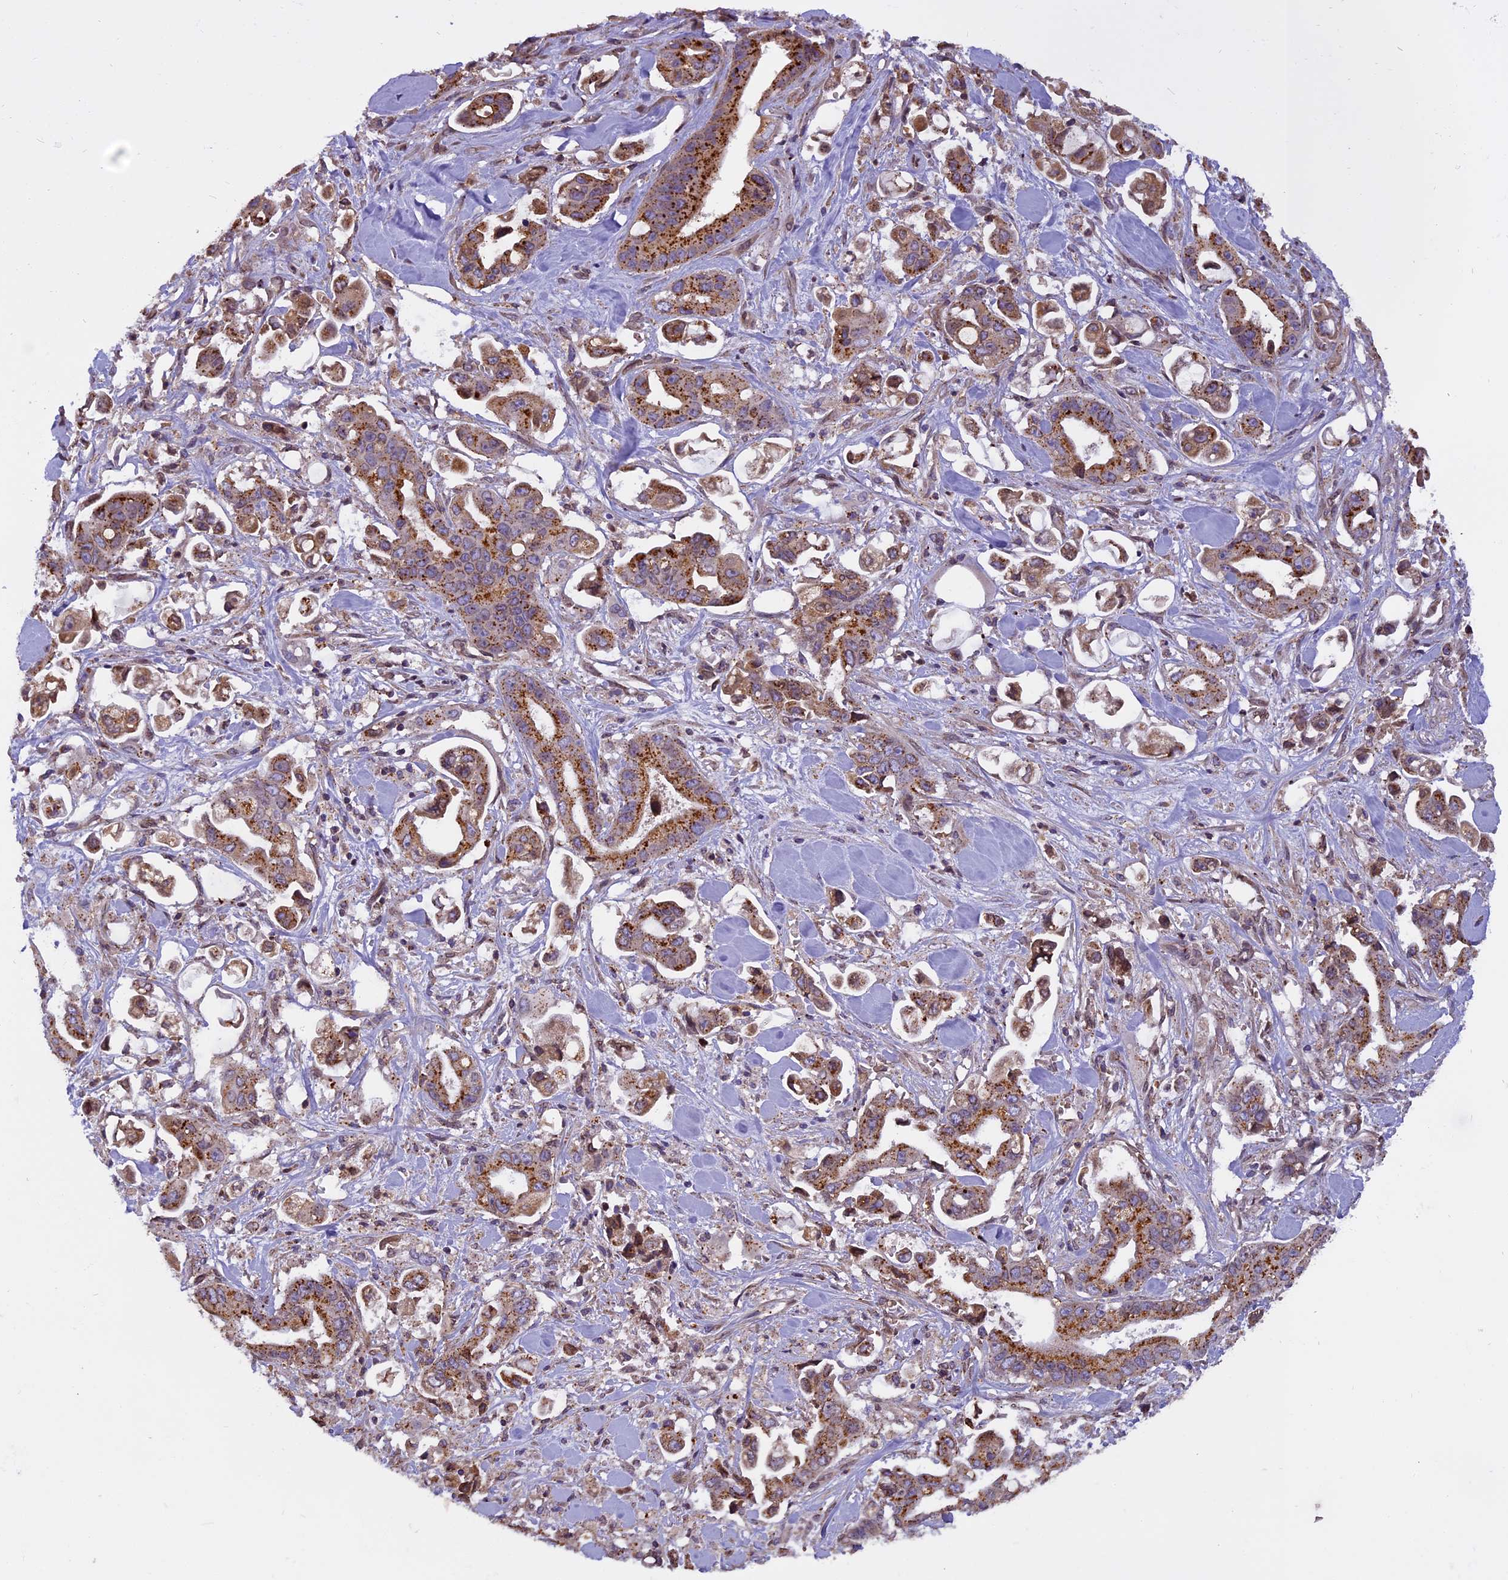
{"staining": {"intensity": "moderate", "quantity": ">75%", "location": "cytoplasmic/membranous"}, "tissue": "stomach cancer", "cell_type": "Tumor cells", "image_type": "cancer", "snomed": [{"axis": "morphology", "description": "Adenocarcinoma, NOS"}, {"axis": "topography", "description": "Stomach"}], "caption": "IHC (DAB (3,3'-diaminobenzidine)) staining of stomach cancer exhibits moderate cytoplasmic/membranous protein expression in about >75% of tumor cells.", "gene": "CHMP2A", "patient": {"sex": "male", "age": 62}}